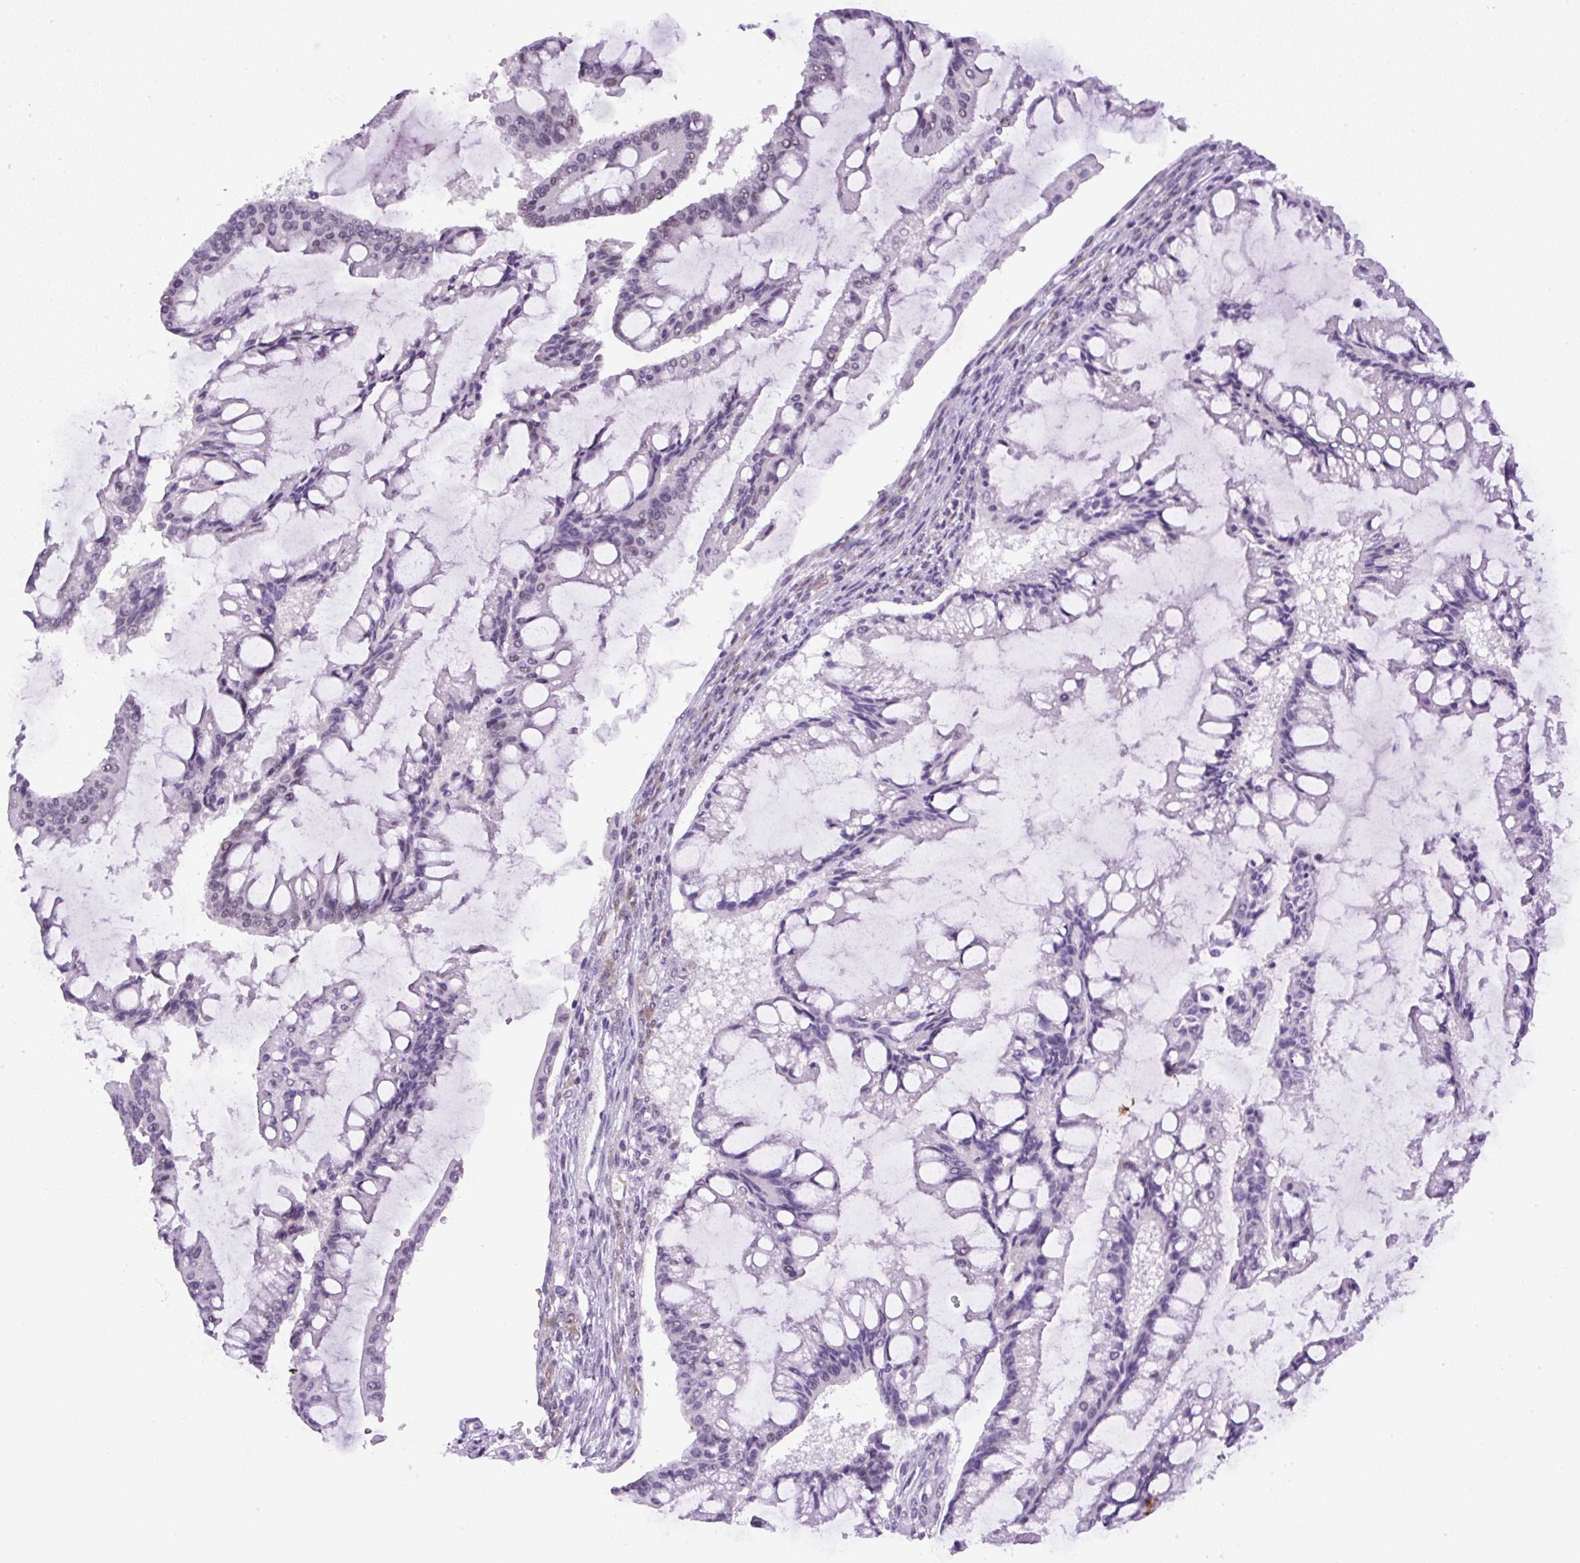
{"staining": {"intensity": "negative", "quantity": "none", "location": "none"}, "tissue": "ovarian cancer", "cell_type": "Tumor cells", "image_type": "cancer", "snomed": [{"axis": "morphology", "description": "Cystadenocarcinoma, mucinous, NOS"}, {"axis": "topography", "description": "Ovary"}], "caption": "Ovarian cancer was stained to show a protein in brown. There is no significant expression in tumor cells. (DAB immunohistochemistry visualized using brightfield microscopy, high magnification).", "gene": "RHBDD2", "patient": {"sex": "female", "age": 73}}